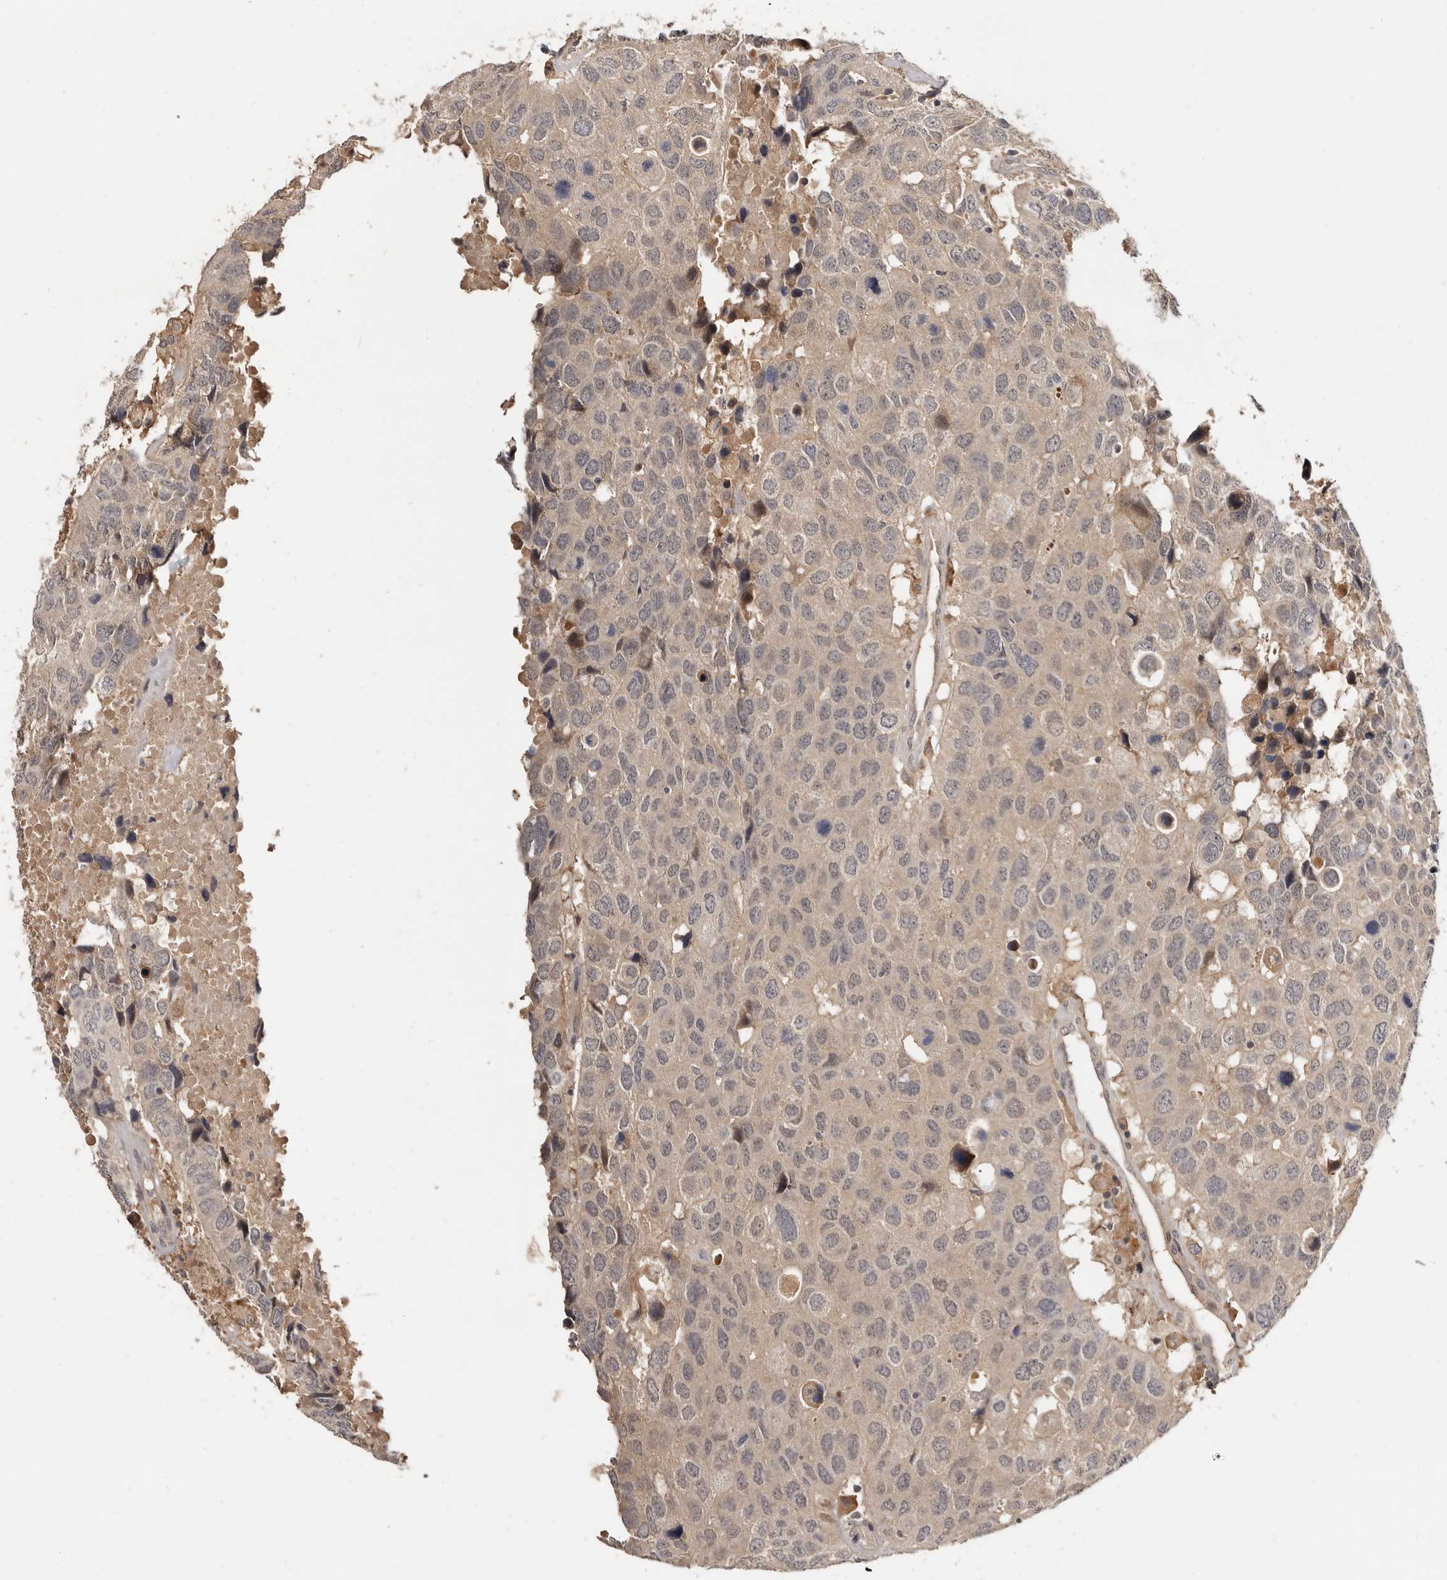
{"staining": {"intensity": "weak", "quantity": ">75%", "location": "cytoplasmic/membranous"}, "tissue": "head and neck cancer", "cell_type": "Tumor cells", "image_type": "cancer", "snomed": [{"axis": "morphology", "description": "Squamous cell carcinoma, NOS"}, {"axis": "topography", "description": "Head-Neck"}], "caption": "Weak cytoplasmic/membranous positivity for a protein is seen in about >75% of tumor cells of head and neck cancer (squamous cell carcinoma) using immunohistochemistry.", "gene": "INAVA", "patient": {"sex": "male", "age": 66}}